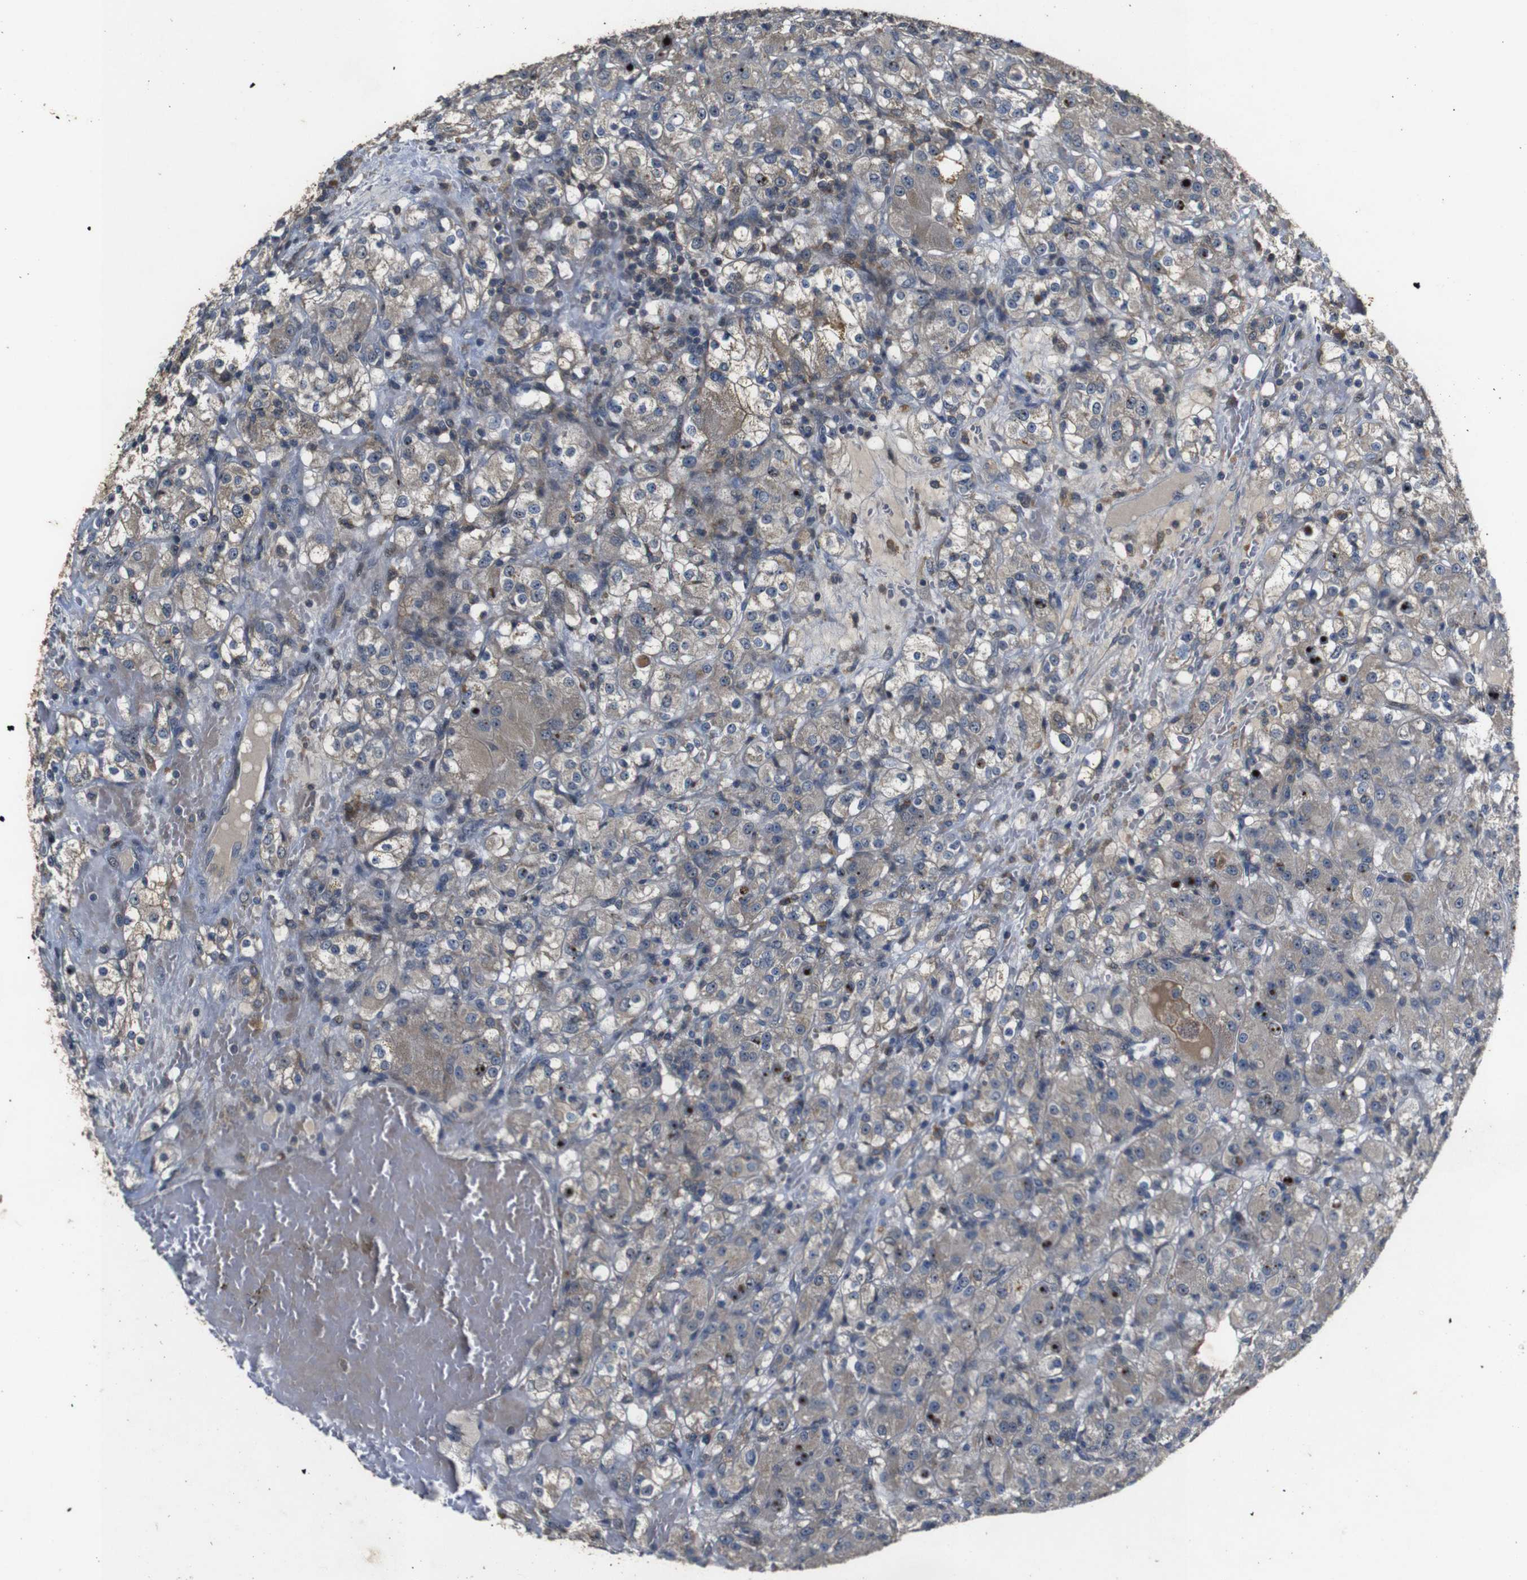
{"staining": {"intensity": "weak", "quantity": "25%-75%", "location": "cytoplasmic/membranous"}, "tissue": "renal cancer", "cell_type": "Tumor cells", "image_type": "cancer", "snomed": [{"axis": "morphology", "description": "Normal tissue, NOS"}, {"axis": "morphology", "description": "Adenocarcinoma, NOS"}, {"axis": "topography", "description": "Kidney"}], "caption": "IHC image of human renal cancer stained for a protein (brown), which displays low levels of weak cytoplasmic/membranous positivity in approximately 25%-75% of tumor cells.", "gene": "MAGI2", "patient": {"sex": "male", "age": 61}}